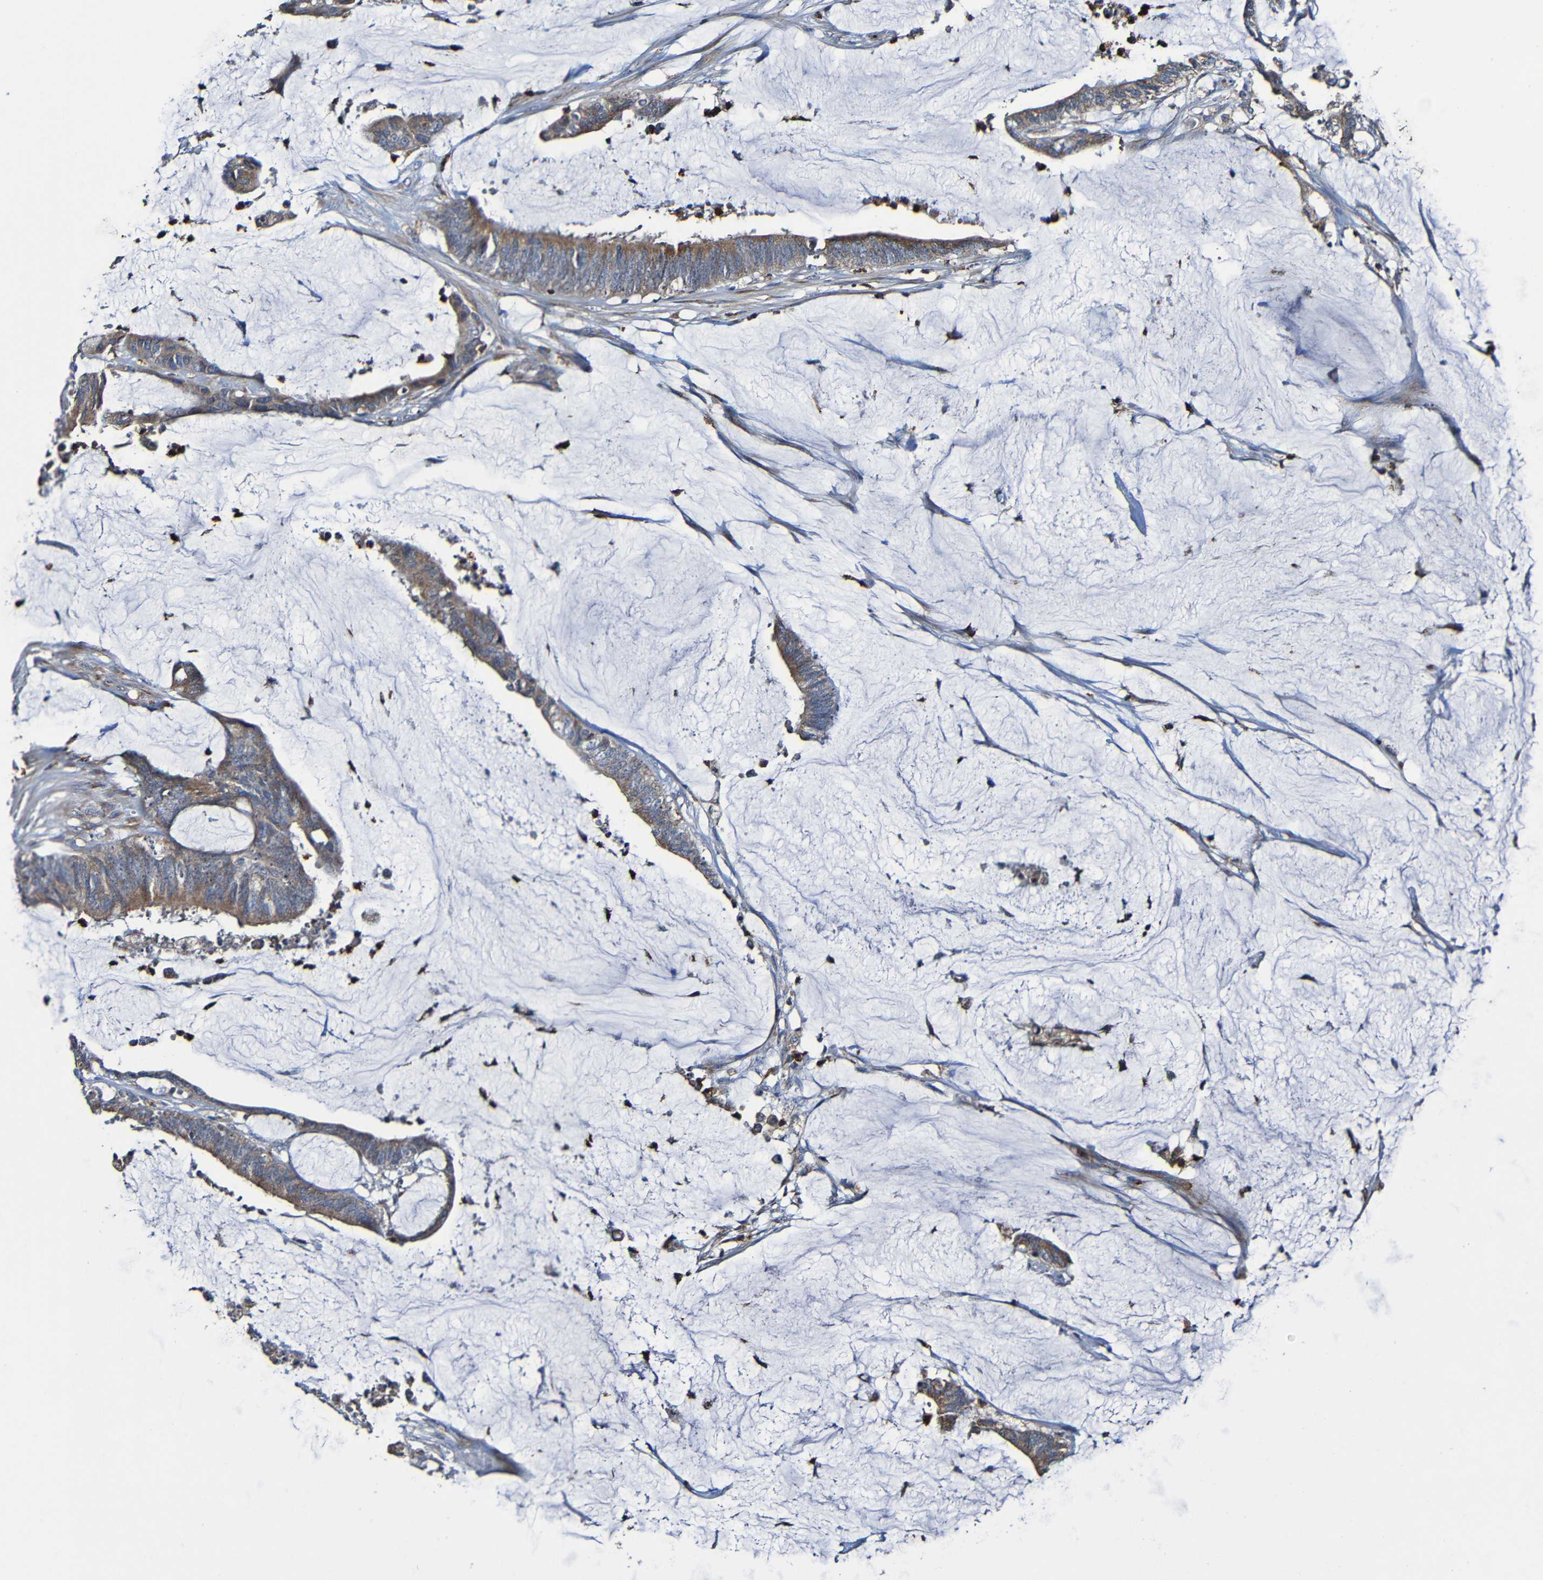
{"staining": {"intensity": "moderate", "quantity": ">75%", "location": "cytoplasmic/membranous"}, "tissue": "colorectal cancer", "cell_type": "Tumor cells", "image_type": "cancer", "snomed": [{"axis": "morphology", "description": "Adenocarcinoma, NOS"}, {"axis": "topography", "description": "Rectum"}], "caption": "Human colorectal cancer stained with a protein marker exhibits moderate staining in tumor cells.", "gene": "ADAM15", "patient": {"sex": "female", "age": 66}}